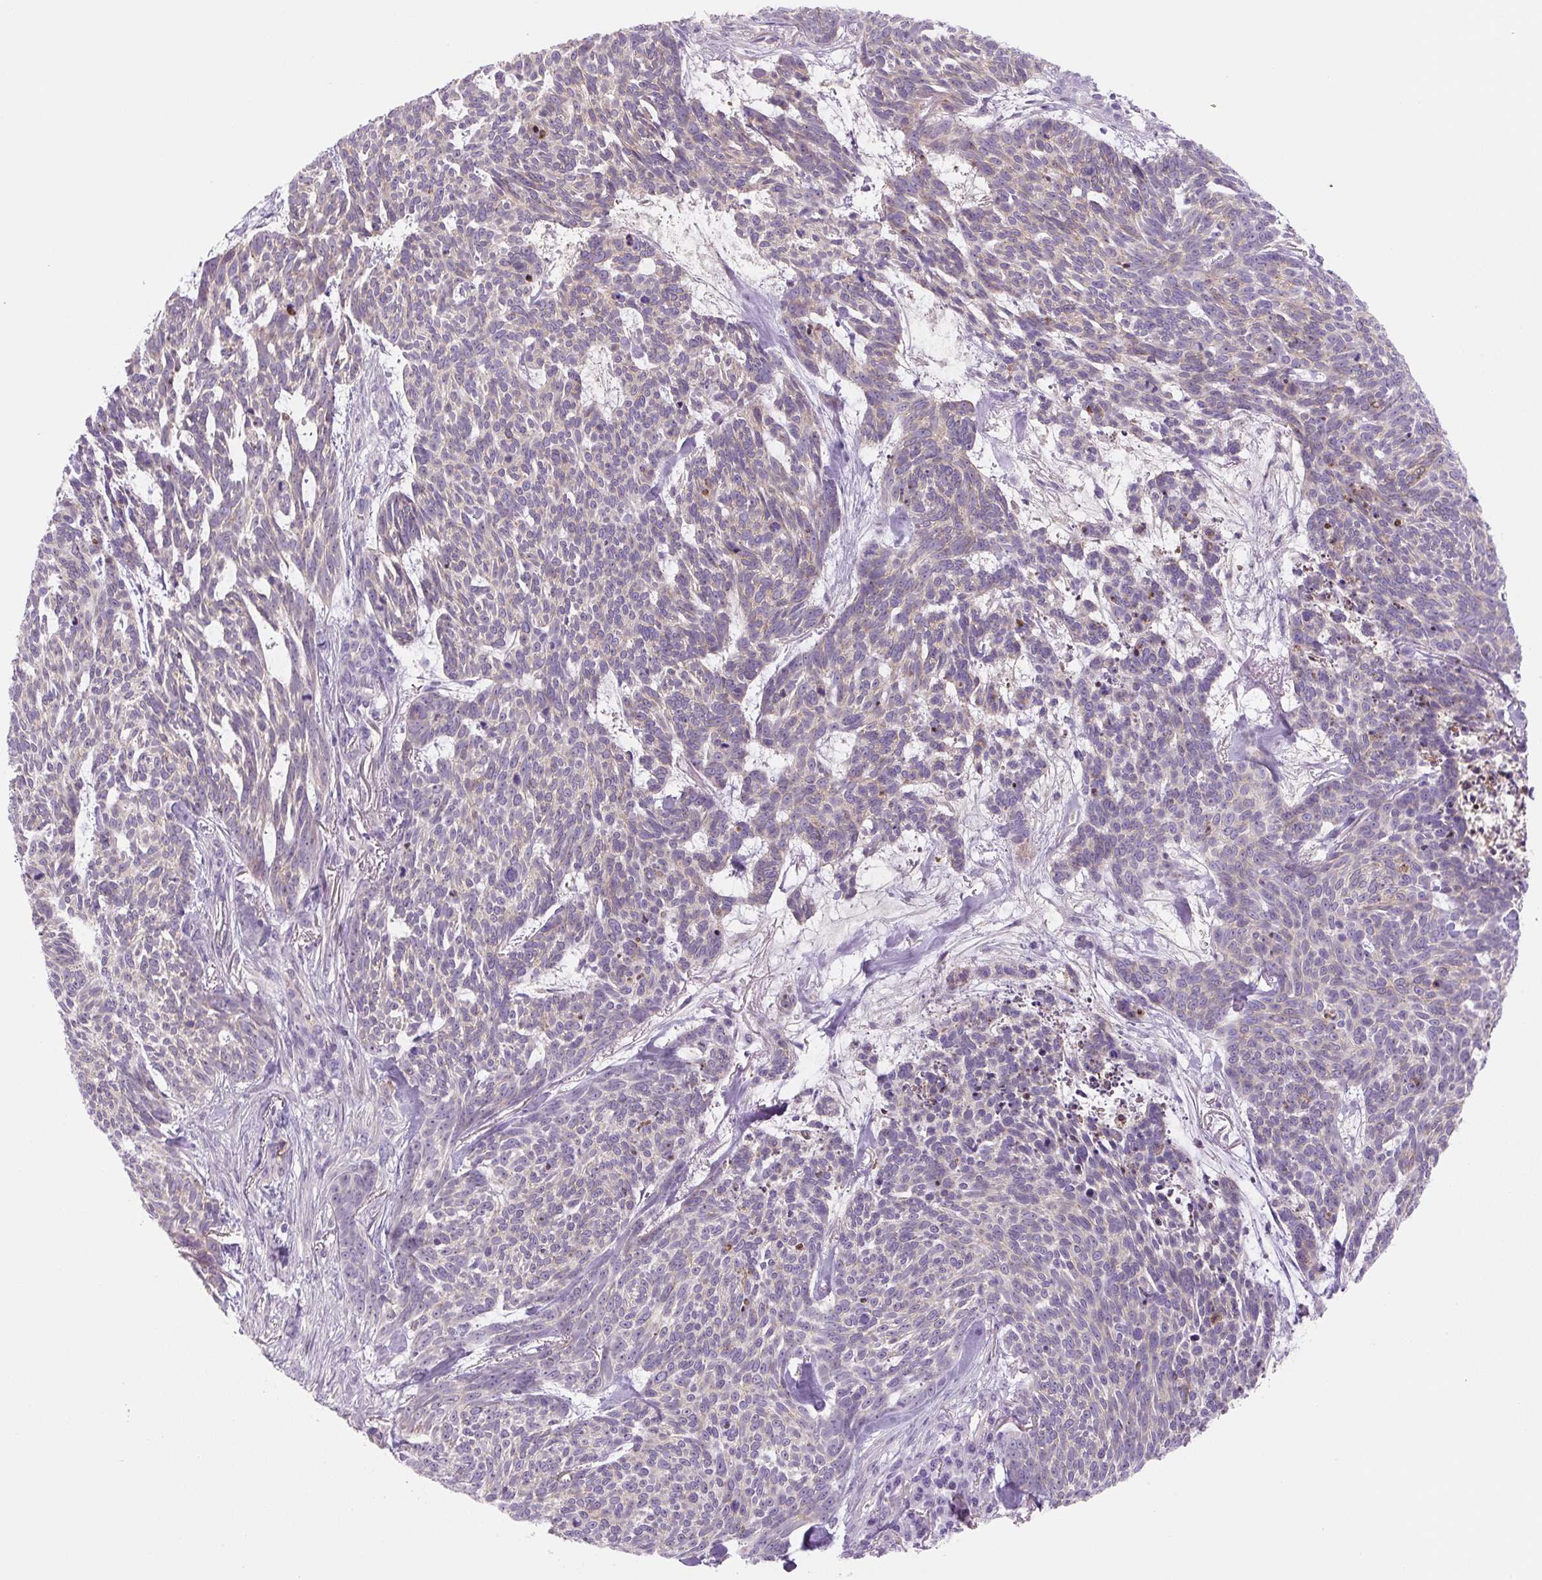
{"staining": {"intensity": "weak", "quantity": "25%-75%", "location": "cytoplasmic/membranous"}, "tissue": "skin cancer", "cell_type": "Tumor cells", "image_type": "cancer", "snomed": [{"axis": "morphology", "description": "Basal cell carcinoma"}, {"axis": "topography", "description": "Skin"}], "caption": "This photomicrograph displays skin cancer (basal cell carcinoma) stained with IHC to label a protein in brown. The cytoplasmic/membranous of tumor cells show weak positivity for the protein. Nuclei are counter-stained blue.", "gene": "PRM1", "patient": {"sex": "female", "age": 93}}